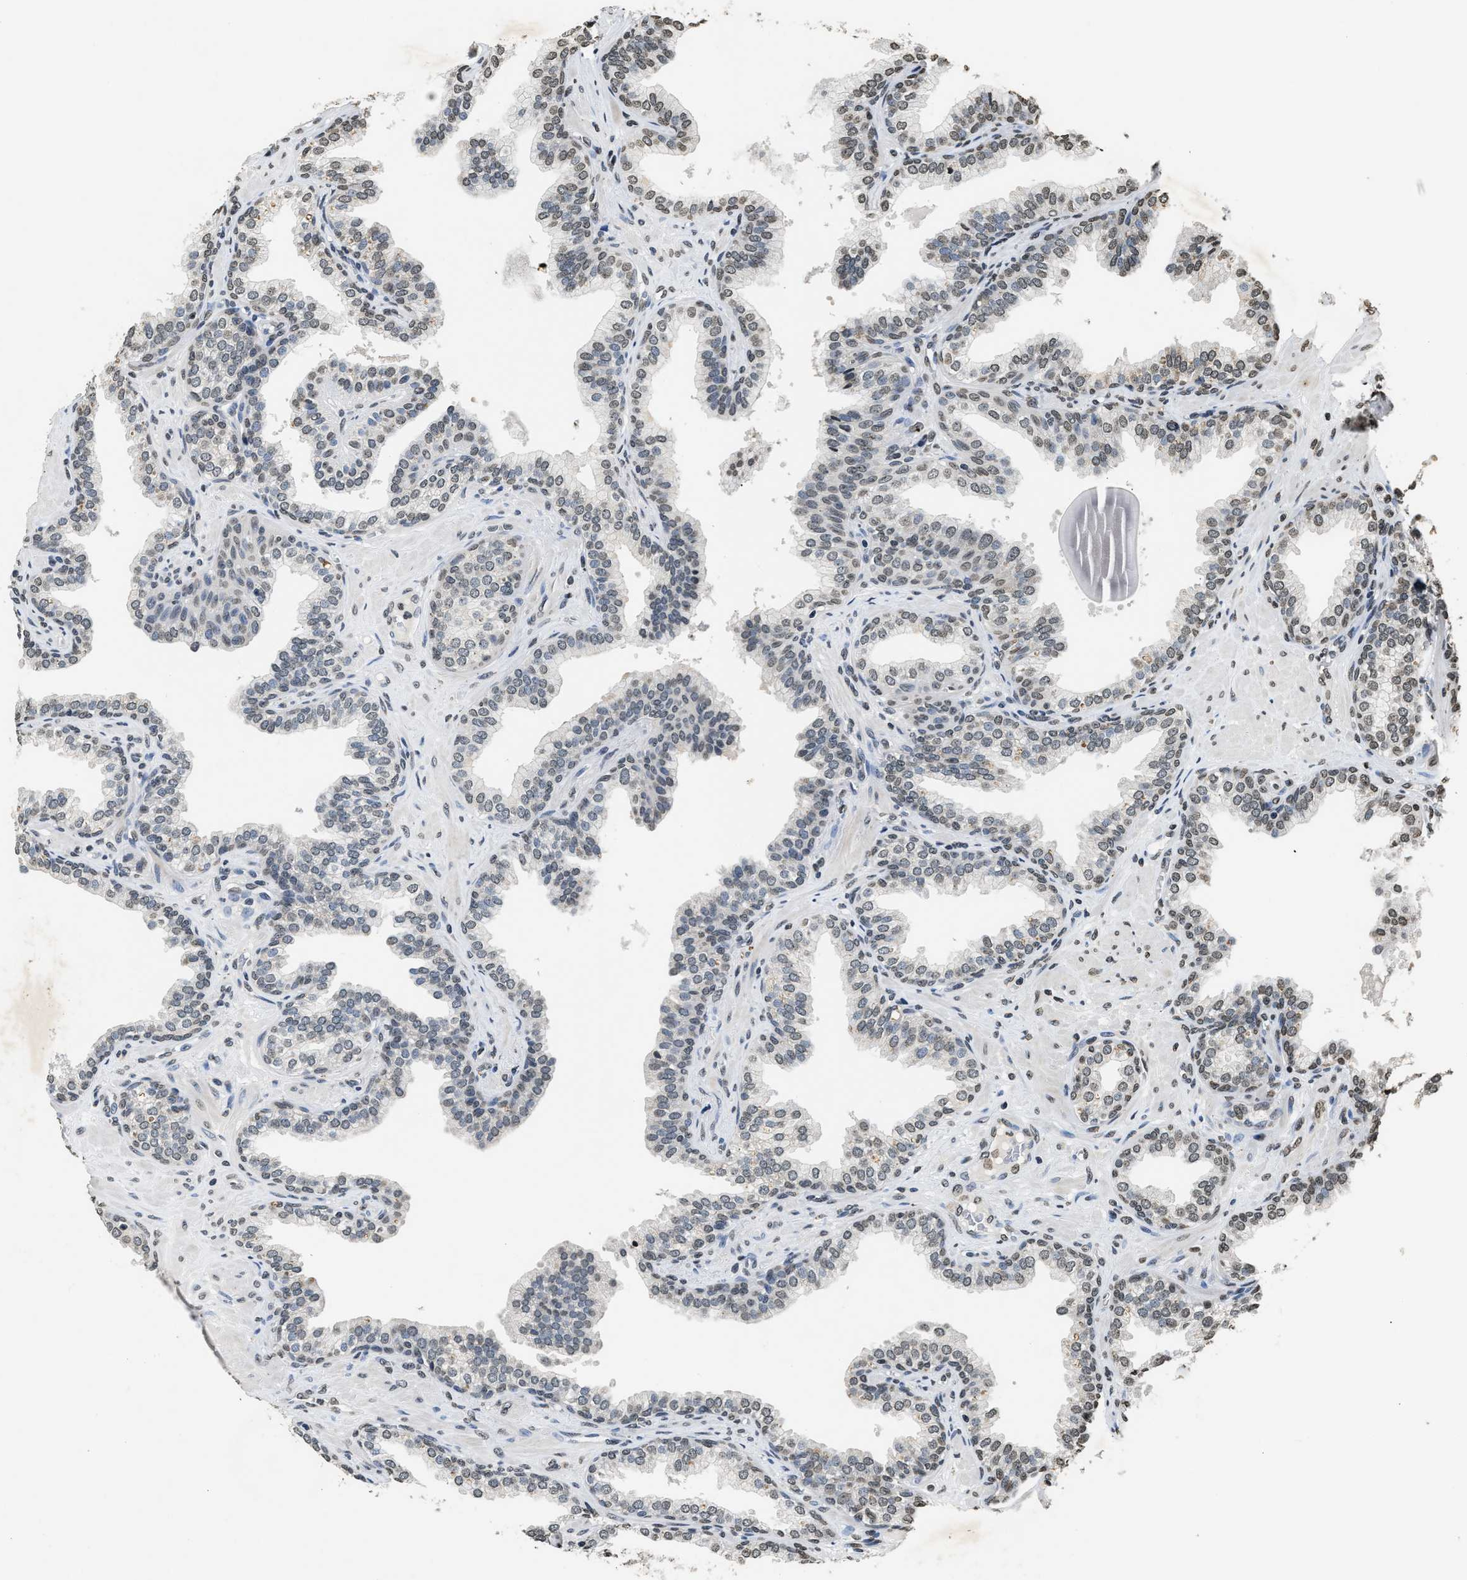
{"staining": {"intensity": "weak", "quantity": "<25%", "location": "nuclear"}, "tissue": "prostate cancer", "cell_type": "Tumor cells", "image_type": "cancer", "snomed": [{"axis": "morphology", "description": "Adenocarcinoma, High grade"}, {"axis": "topography", "description": "Prostate"}], "caption": "An image of high-grade adenocarcinoma (prostate) stained for a protein reveals no brown staining in tumor cells.", "gene": "DNASE1L3", "patient": {"sex": "male", "age": 52}}